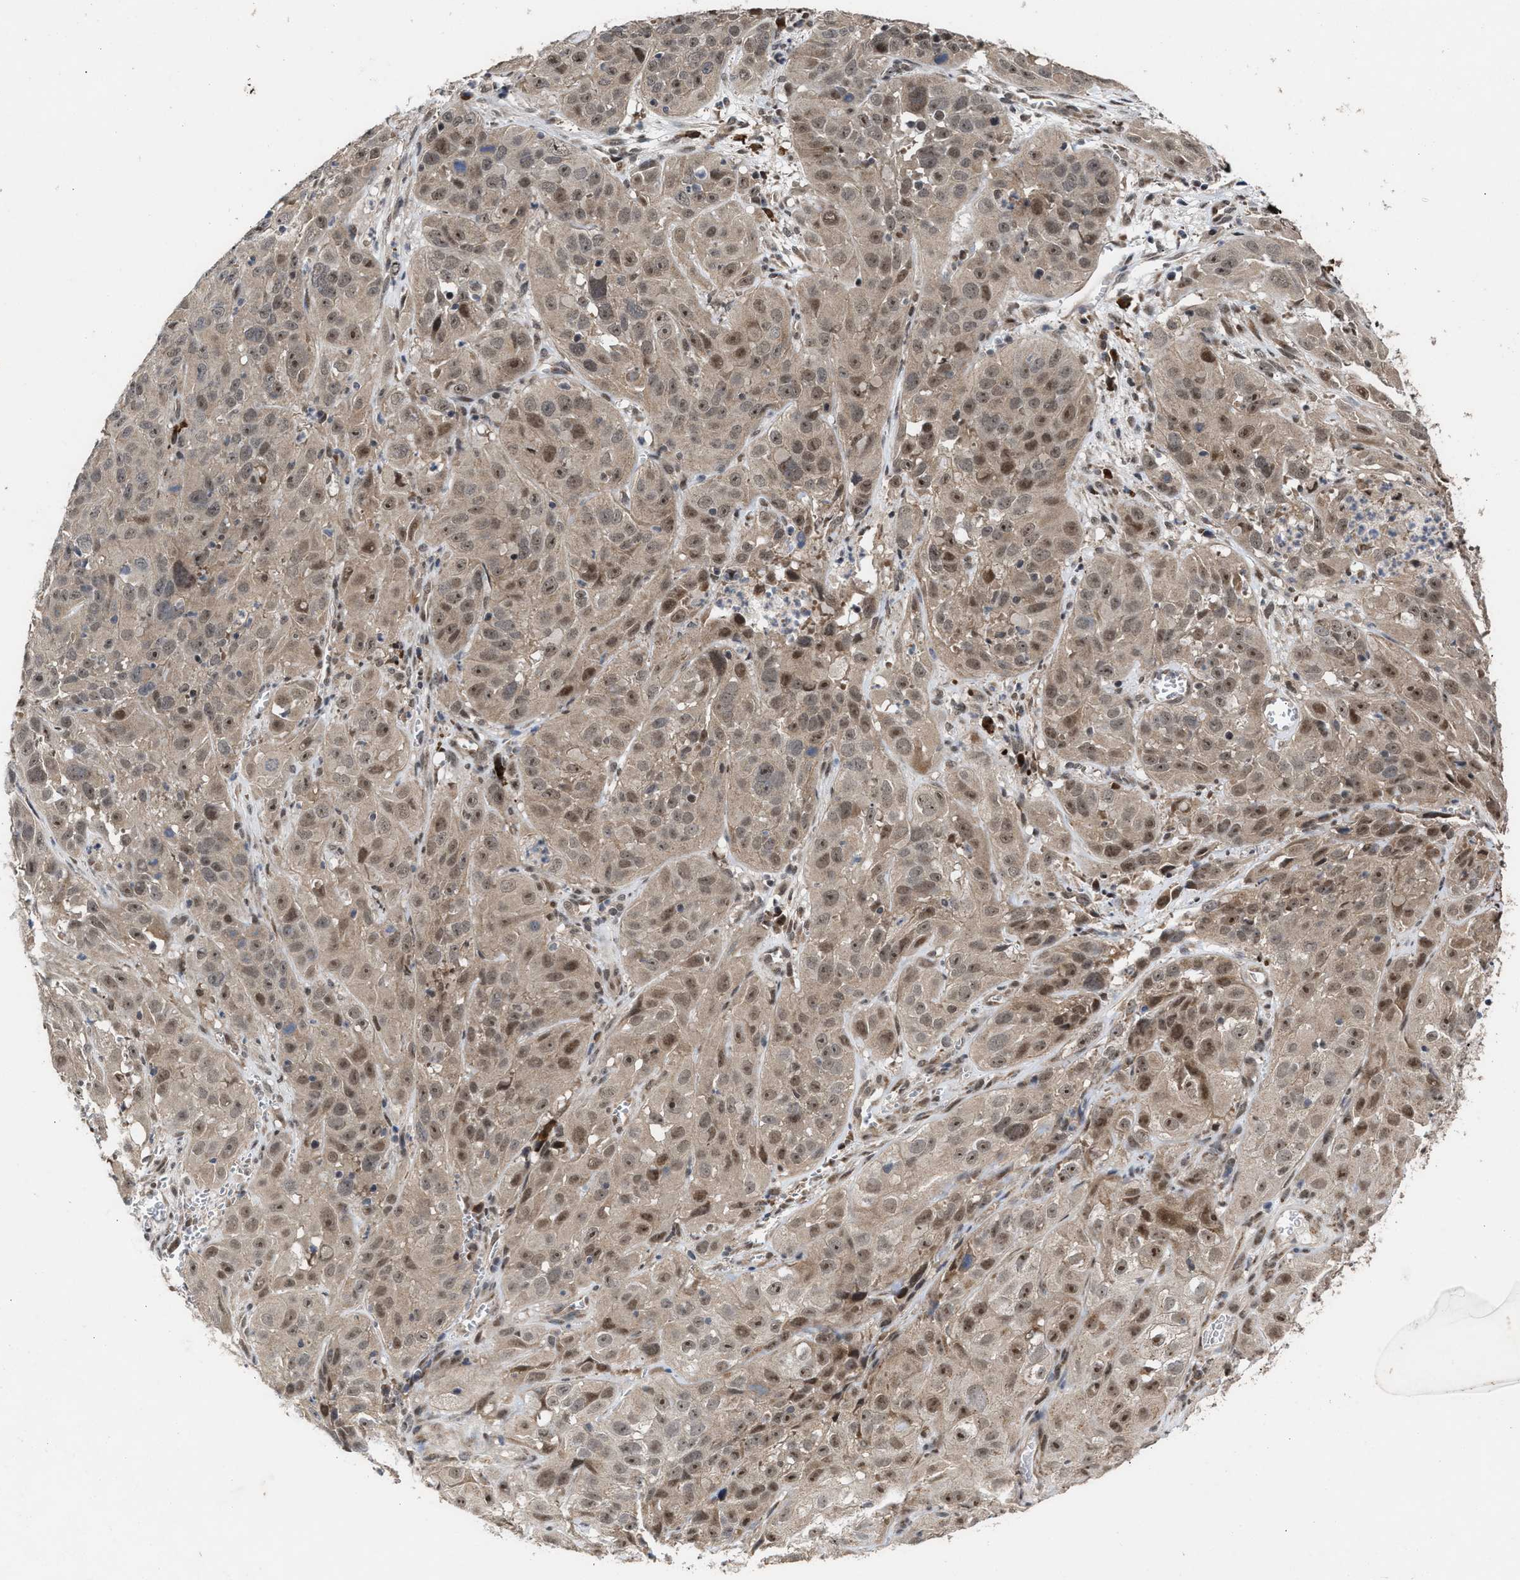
{"staining": {"intensity": "weak", "quantity": ">75%", "location": "cytoplasmic/membranous,nuclear"}, "tissue": "cervical cancer", "cell_type": "Tumor cells", "image_type": "cancer", "snomed": [{"axis": "morphology", "description": "Squamous cell carcinoma, NOS"}, {"axis": "topography", "description": "Cervix"}], "caption": "Cervical cancer was stained to show a protein in brown. There is low levels of weak cytoplasmic/membranous and nuclear positivity in about >75% of tumor cells.", "gene": "MKNK2", "patient": {"sex": "female", "age": 32}}